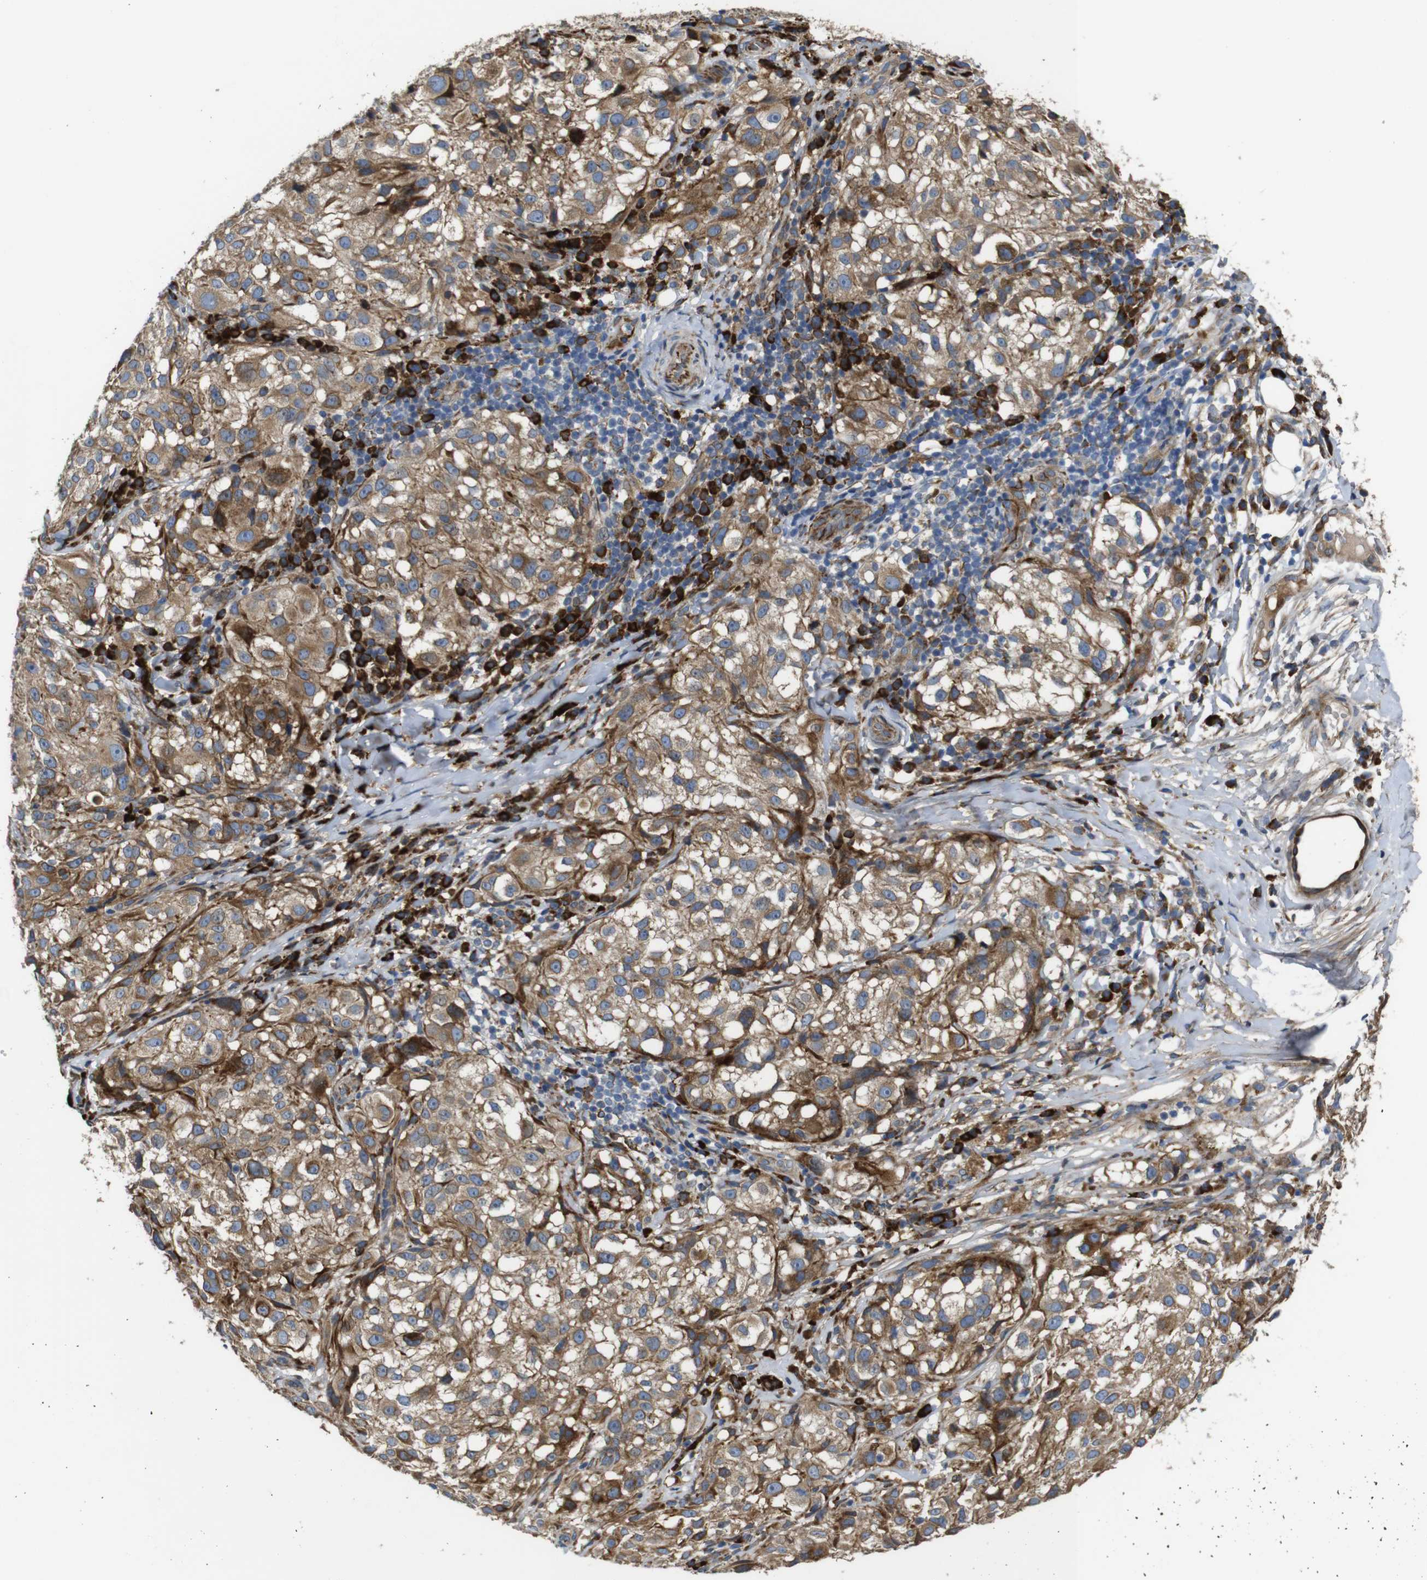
{"staining": {"intensity": "moderate", "quantity": ">75%", "location": "cytoplasmic/membranous"}, "tissue": "melanoma", "cell_type": "Tumor cells", "image_type": "cancer", "snomed": [{"axis": "morphology", "description": "Necrosis, NOS"}, {"axis": "morphology", "description": "Malignant melanoma, NOS"}, {"axis": "topography", "description": "Skin"}], "caption": "Immunohistochemical staining of melanoma displays medium levels of moderate cytoplasmic/membranous protein positivity in about >75% of tumor cells. (brown staining indicates protein expression, while blue staining denotes nuclei).", "gene": "UBE2G2", "patient": {"sex": "female", "age": 87}}